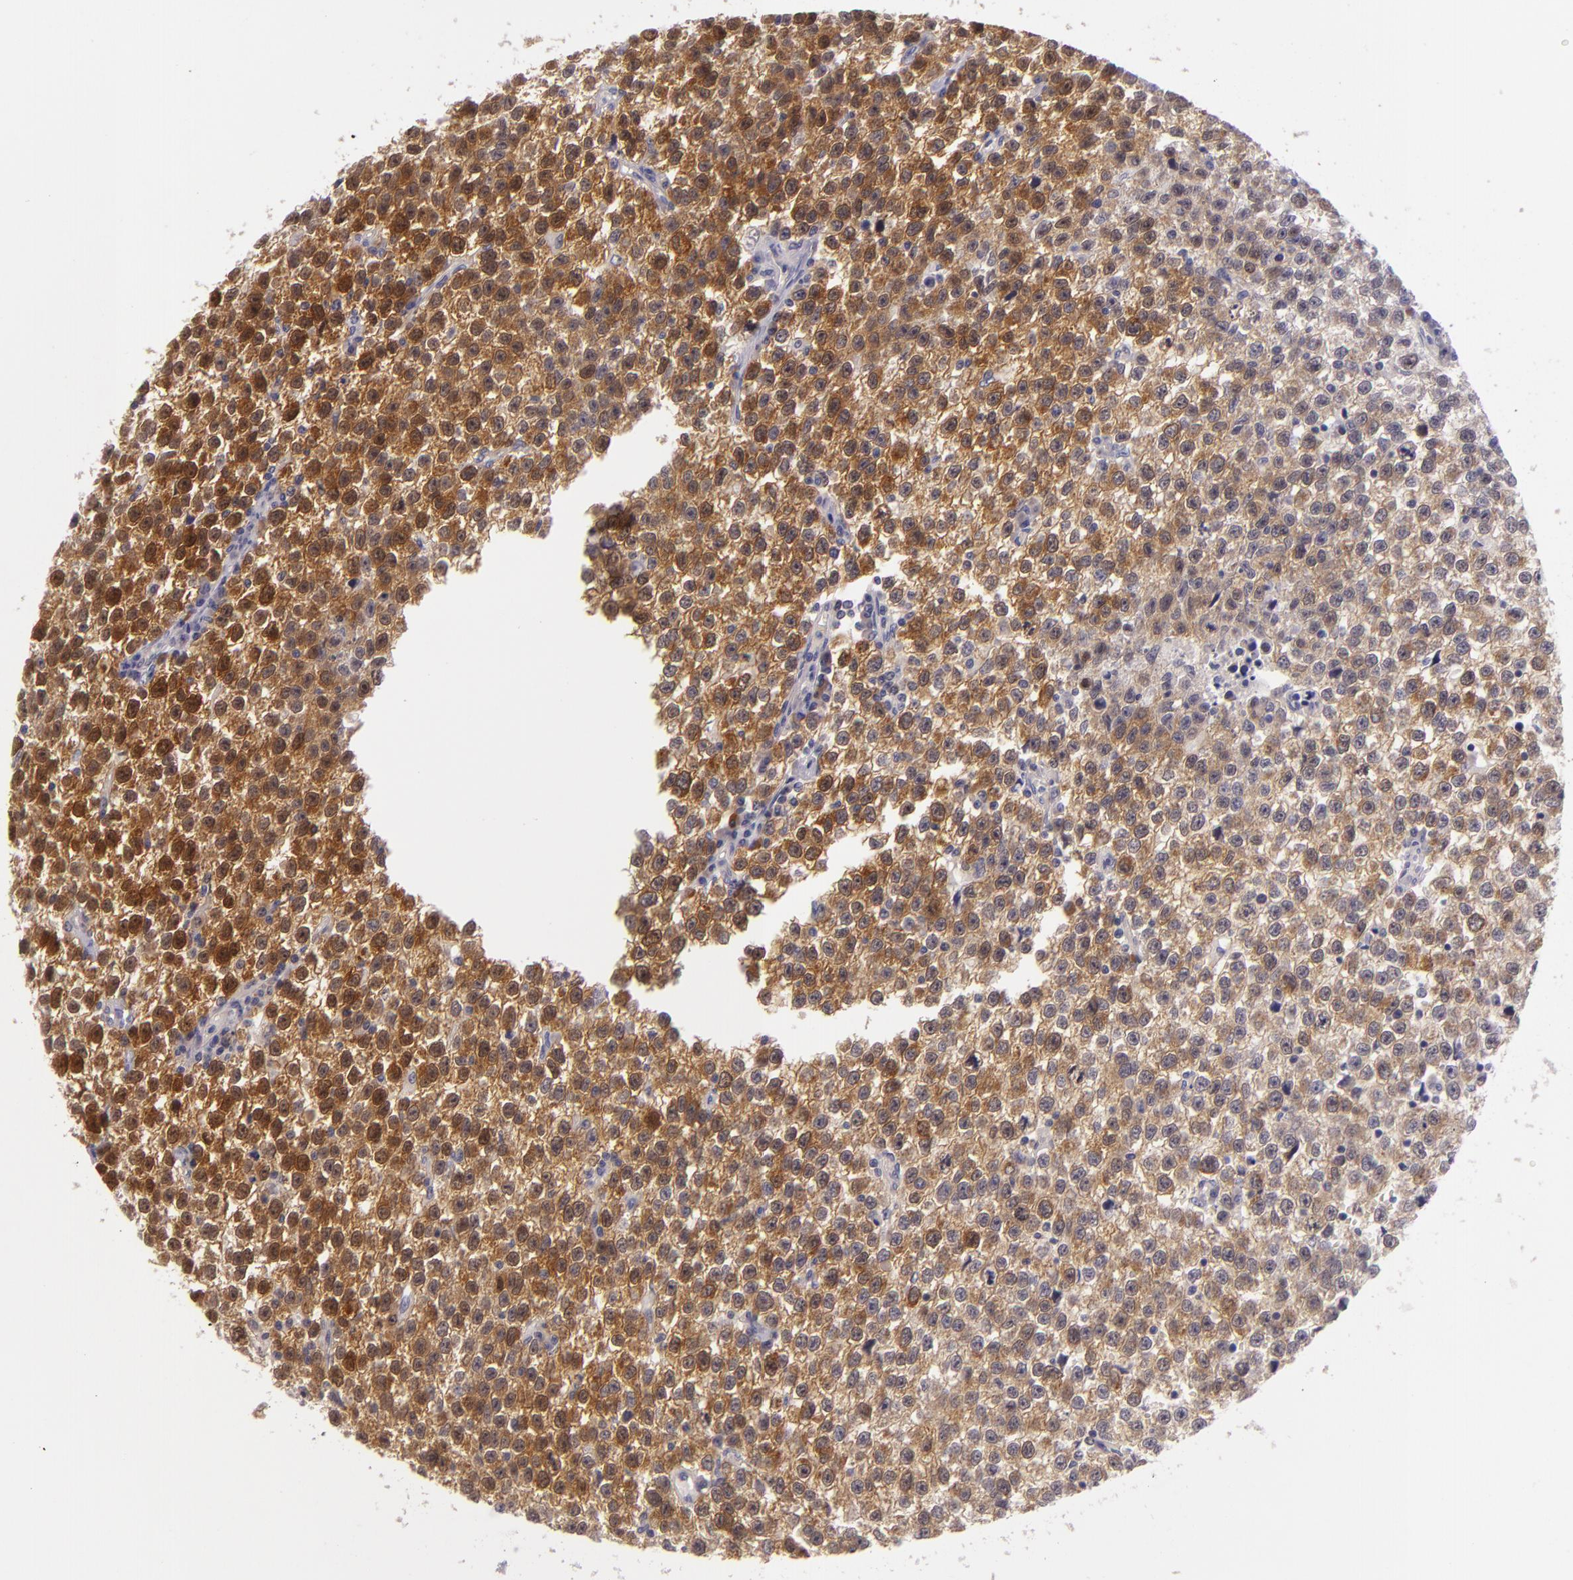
{"staining": {"intensity": "strong", "quantity": ">75%", "location": "cytoplasmic/membranous,nuclear"}, "tissue": "testis cancer", "cell_type": "Tumor cells", "image_type": "cancer", "snomed": [{"axis": "morphology", "description": "Seminoma, NOS"}, {"axis": "topography", "description": "Testis"}], "caption": "This is an image of immunohistochemistry staining of testis cancer, which shows strong staining in the cytoplasmic/membranous and nuclear of tumor cells.", "gene": "CSE1L", "patient": {"sex": "male", "age": 35}}